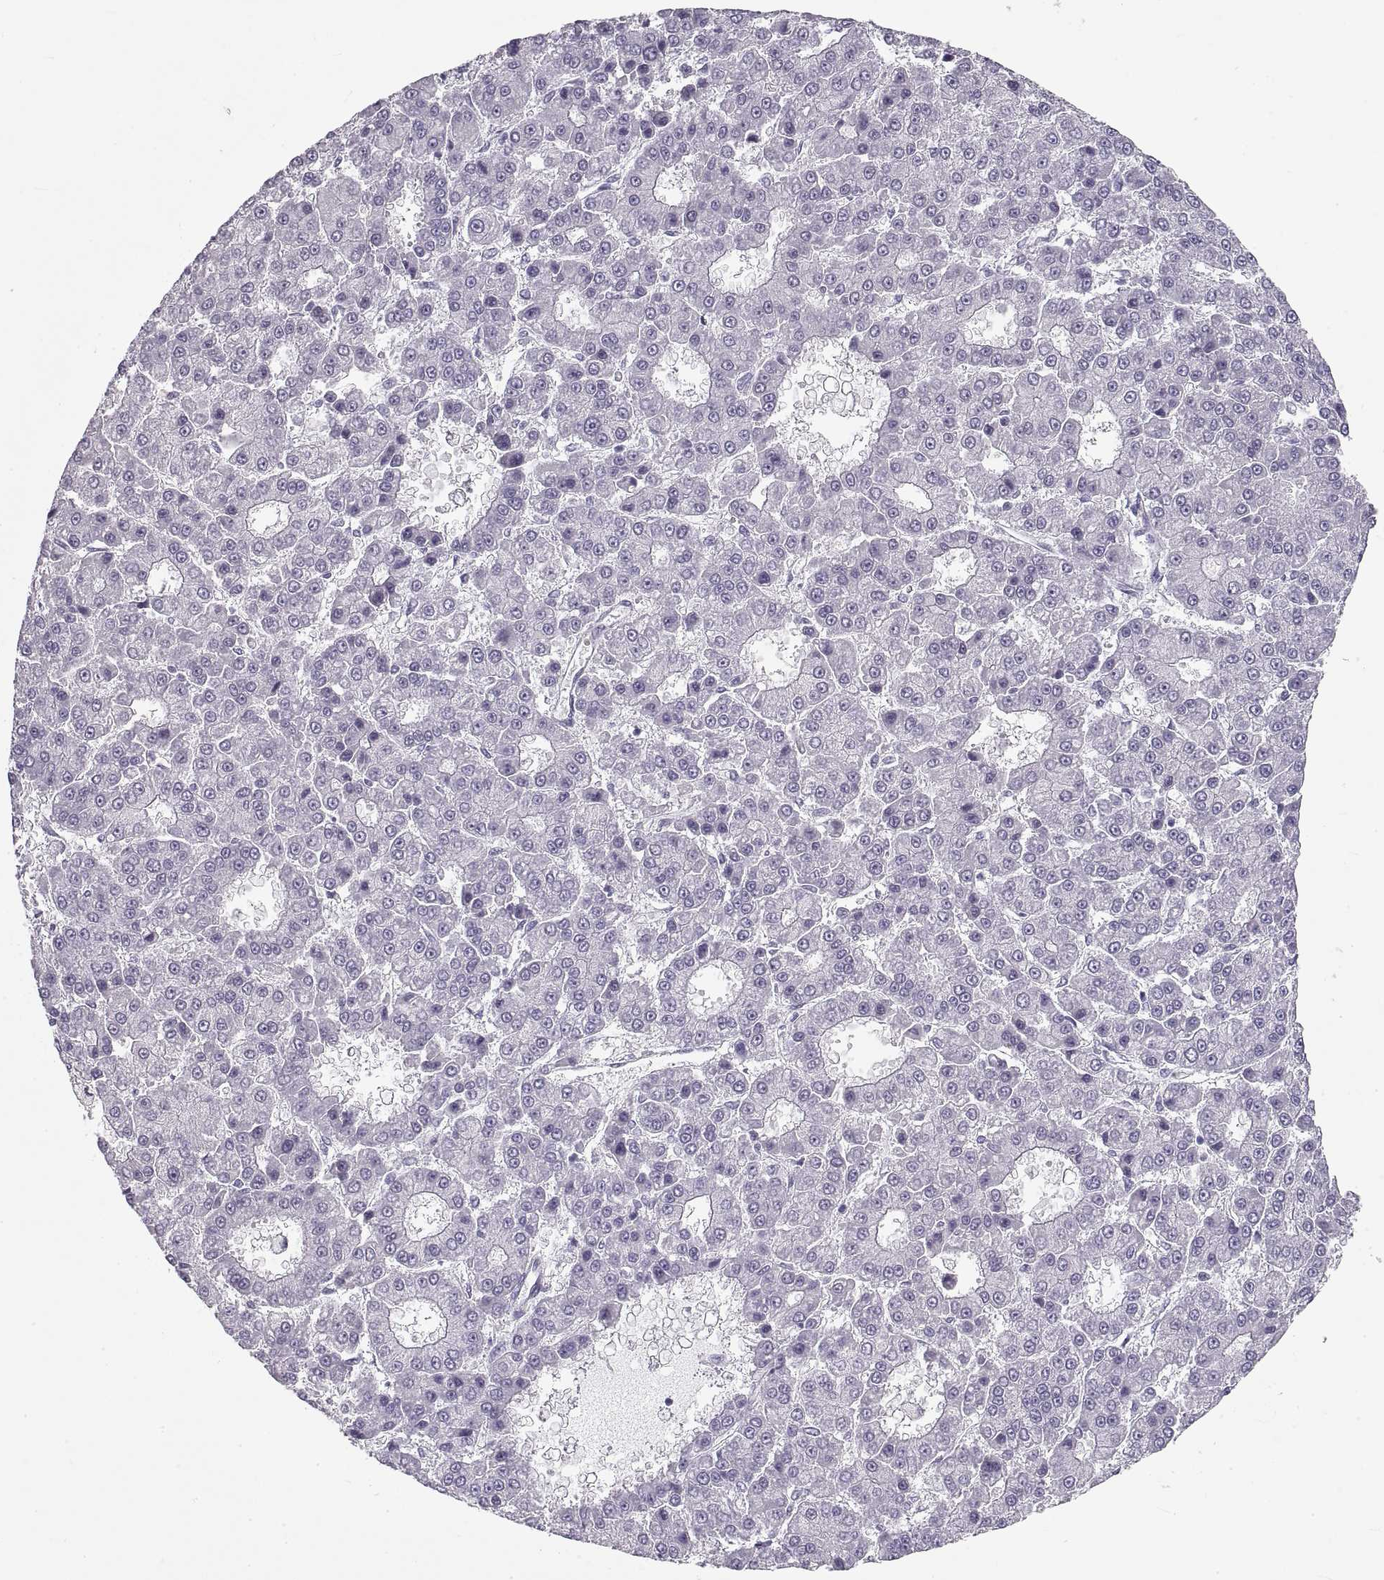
{"staining": {"intensity": "negative", "quantity": "none", "location": "none"}, "tissue": "liver cancer", "cell_type": "Tumor cells", "image_type": "cancer", "snomed": [{"axis": "morphology", "description": "Carcinoma, Hepatocellular, NOS"}, {"axis": "topography", "description": "Liver"}], "caption": "Liver hepatocellular carcinoma was stained to show a protein in brown. There is no significant positivity in tumor cells.", "gene": "NANOS3", "patient": {"sex": "male", "age": 70}}